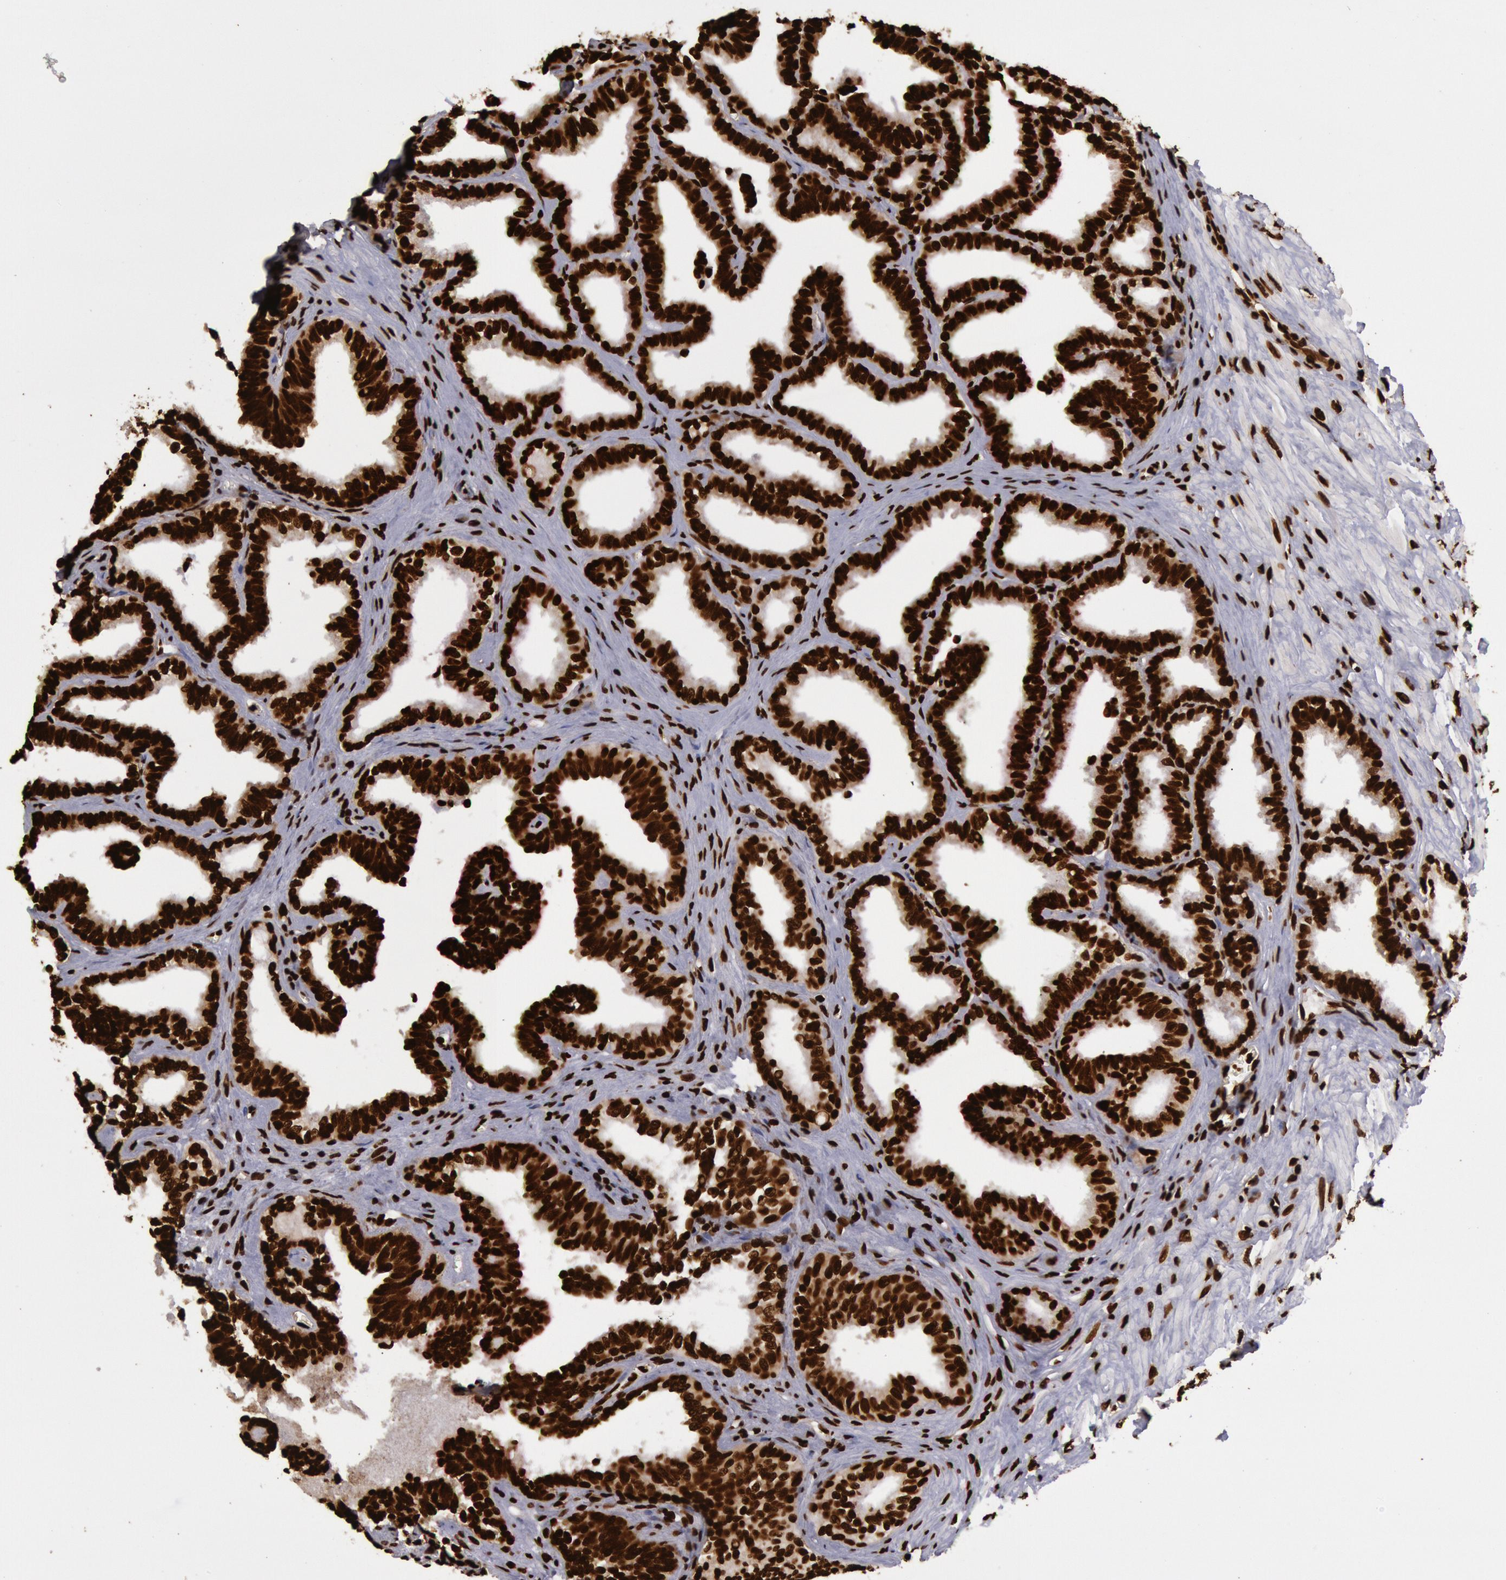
{"staining": {"intensity": "strong", "quantity": ">75%", "location": "nuclear"}, "tissue": "seminal vesicle", "cell_type": "Glandular cells", "image_type": "normal", "snomed": [{"axis": "morphology", "description": "Normal tissue, NOS"}, {"axis": "topography", "description": "Seminal veicle"}], "caption": "Immunohistochemistry (IHC) staining of unremarkable seminal vesicle, which shows high levels of strong nuclear staining in about >75% of glandular cells indicating strong nuclear protein staining. The staining was performed using DAB (3,3'-diaminobenzidine) (brown) for protein detection and nuclei were counterstained in hematoxylin (blue).", "gene": "H3", "patient": {"sex": "male", "age": 26}}